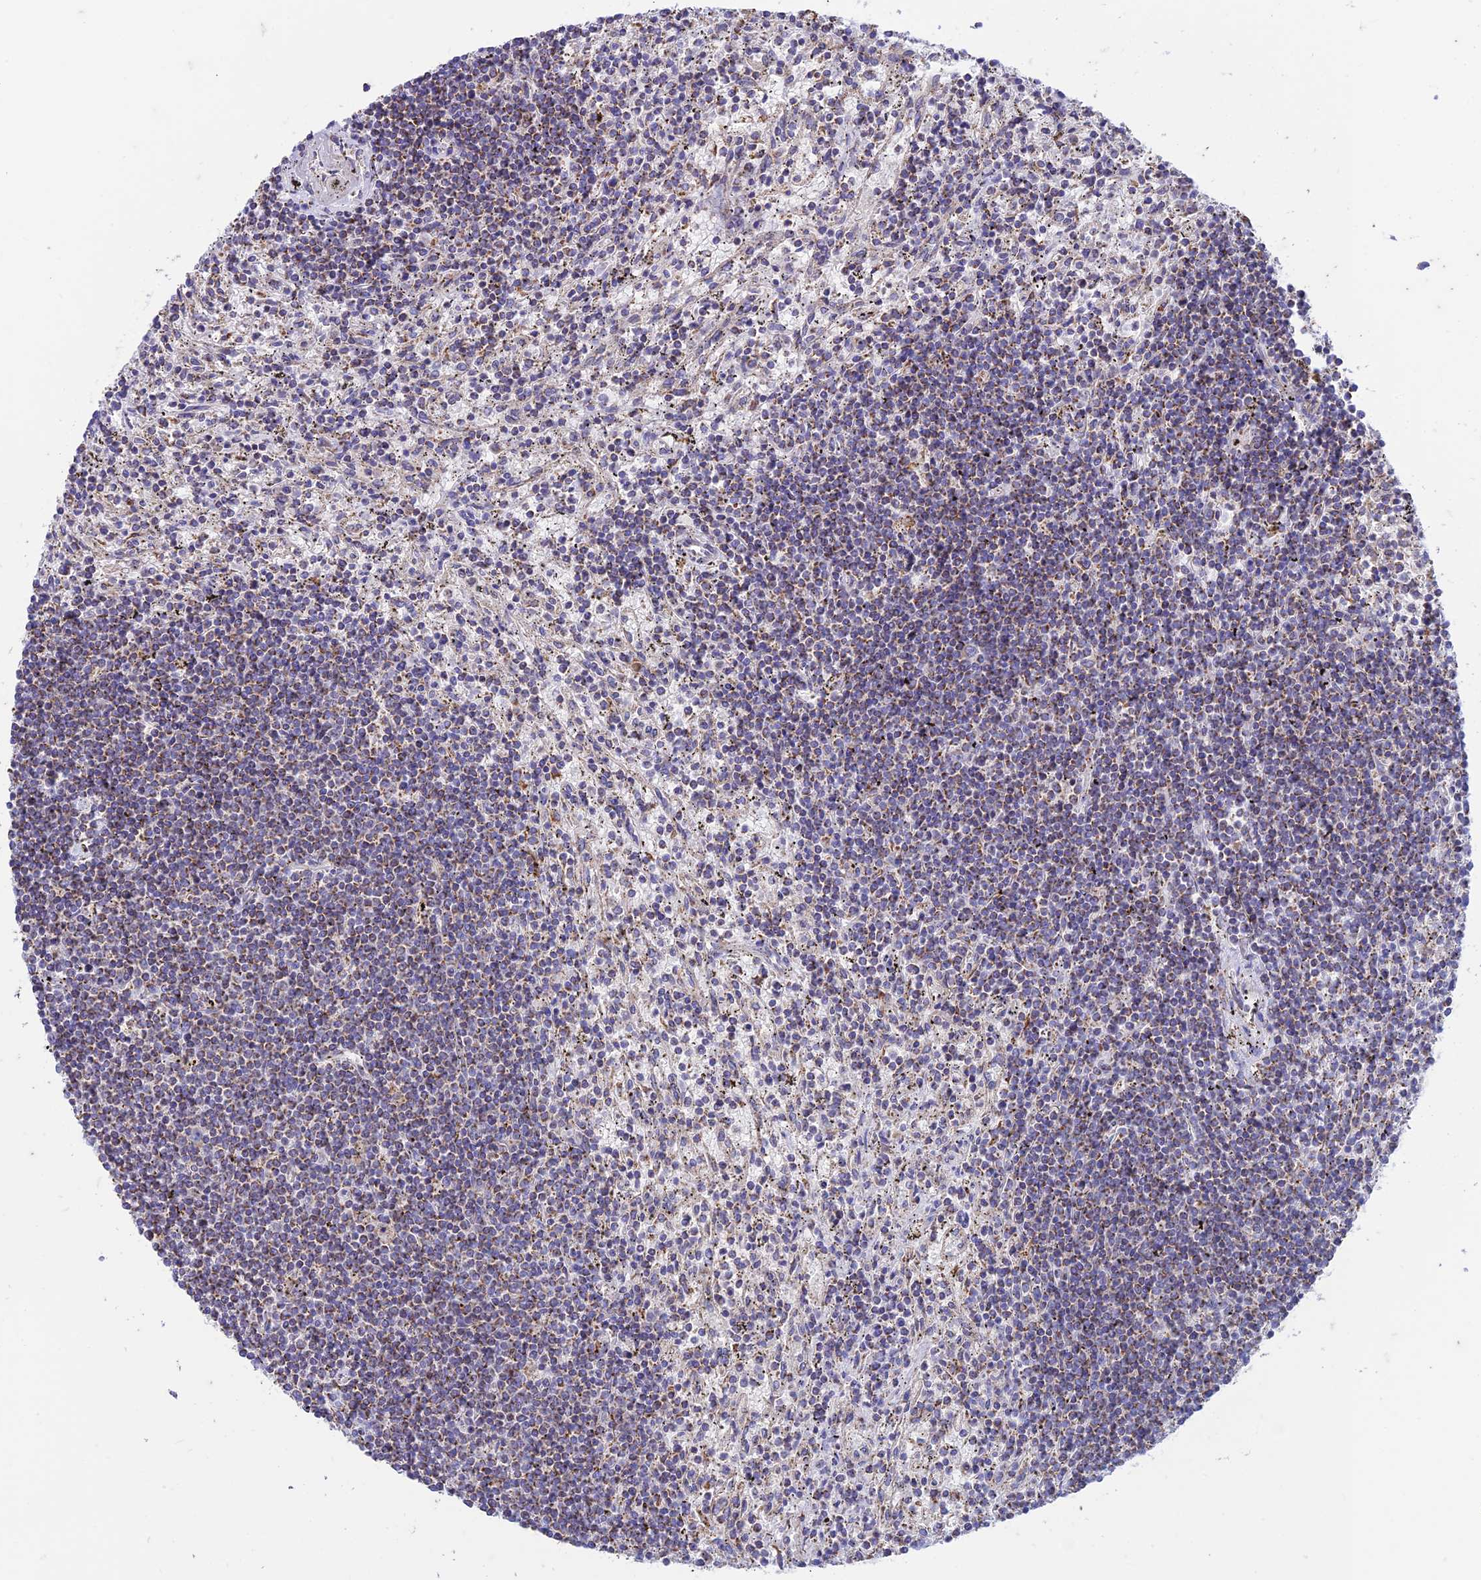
{"staining": {"intensity": "weak", "quantity": "<25%", "location": "cytoplasmic/membranous"}, "tissue": "lymphoma", "cell_type": "Tumor cells", "image_type": "cancer", "snomed": [{"axis": "morphology", "description": "Malignant lymphoma, non-Hodgkin's type, Low grade"}, {"axis": "topography", "description": "Spleen"}], "caption": "Immunohistochemistry of low-grade malignant lymphoma, non-Hodgkin's type reveals no expression in tumor cells. Brightfield microscopy of immunohistochemistry stained with DAB (3,3'-diaminobenzidine) (brown) and hematoxylin (blue), captured at high magnification.", "gene": "ZNF181", "patient": {"sex": "male", "age": 76}}